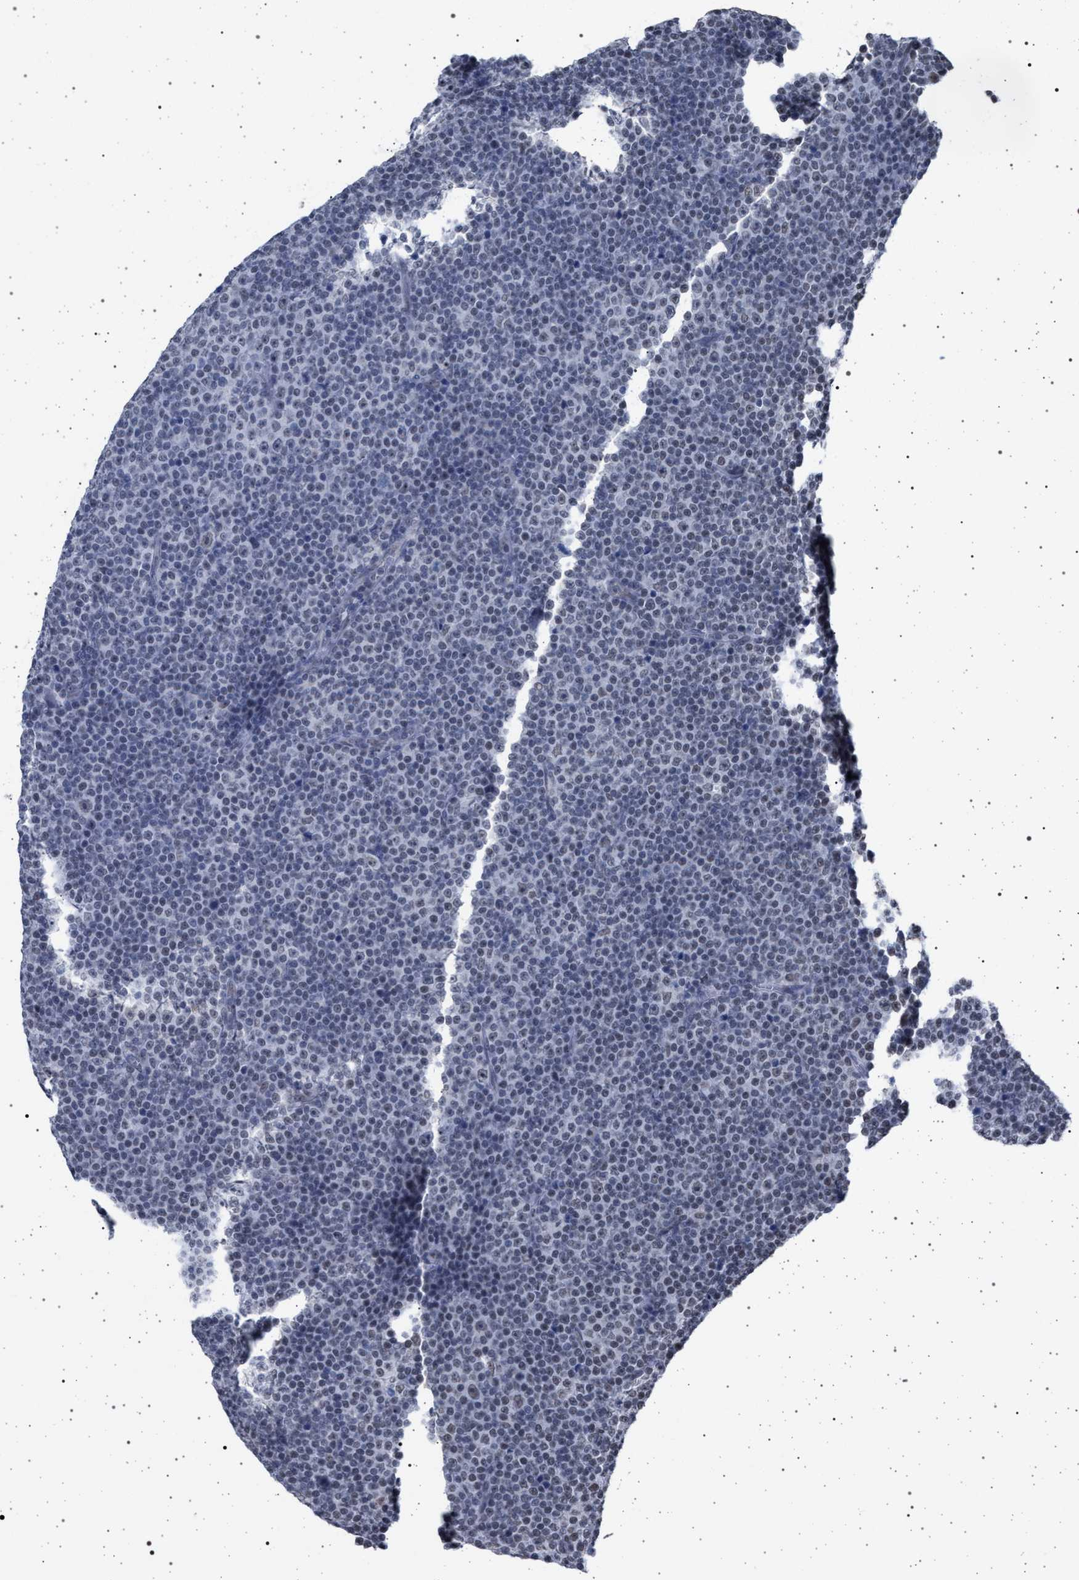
{"staining": {"intensity": "negative", "quantity": "none", "location": "none"}, "tissue": "lymphoma", "cell_type": "Tumor cells", "image_type": "cancer", "snomed": [{"axis": "morphology", "description": "Malignant lymphoma, non-Hodgkin's type, Low grade"}, {"axis": "topography", "description": "Lymph node"}], "caption": "Malignant lymphoma, non-Hodgkin's type (low-grade) stained for a protein using immunohistochemistry reveals no positivity tumor cells.", "gene": "PHF12", "patient": {"sex": "female", "age": 67}}